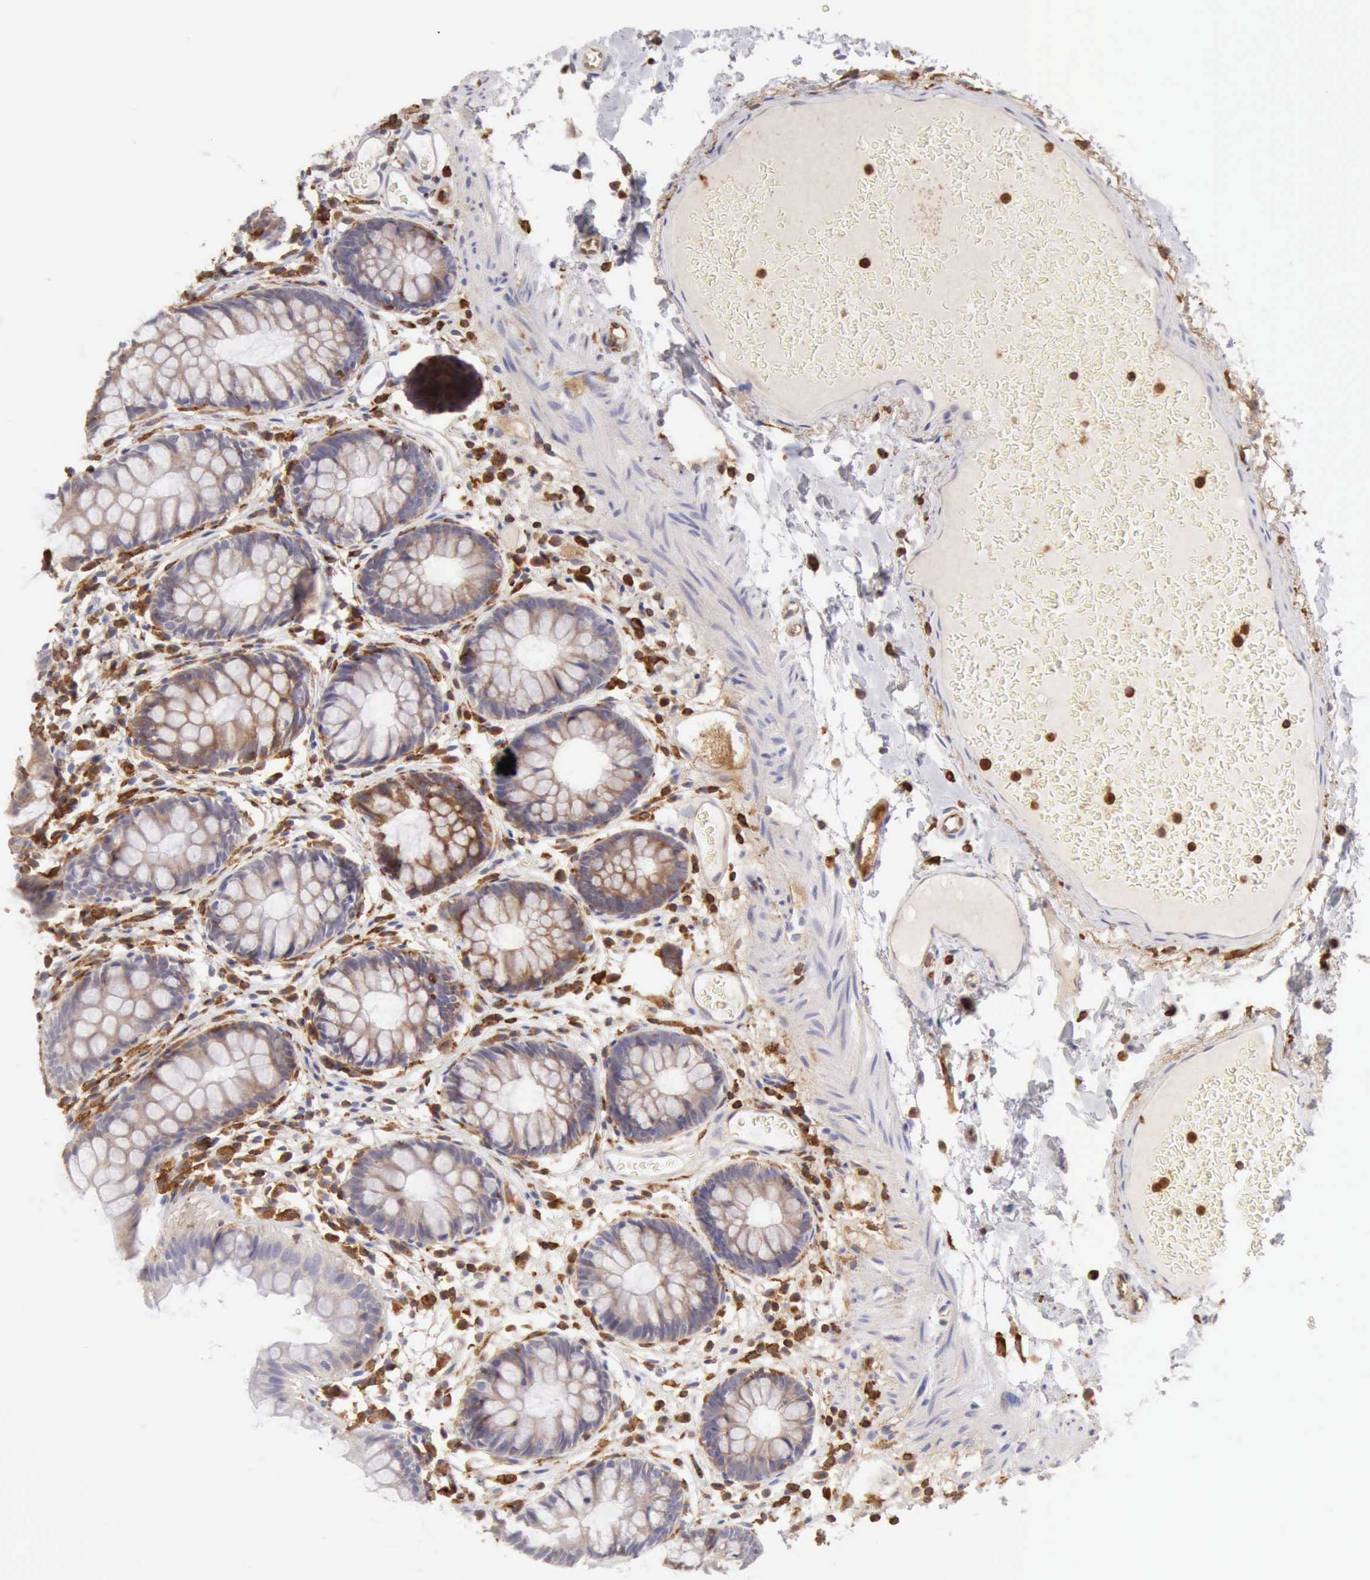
{"staining": {"intensity": "moderate", "quantity": "<25%", "location": "cytoplasmic/membranous"}, "tissue": "colon", "cell_type": "Endothelial cells", "image_type": "normal", "snomed": [{"axis": "morphology", "description": "Normal tissue, NOS"}, {"axis": "topography", "description": "Smooth muscle"}, {"axis": "topography", "description": "Colon"}], "caption": "Immunohistochemical staining of unremarkable colon demonstrates low levels of moderate cytoplasmic/membranous expression in approximately <25% of endothelial cells.", "gene": "ARHGAP4", "patient": {"sex": "male", "age": 67}}